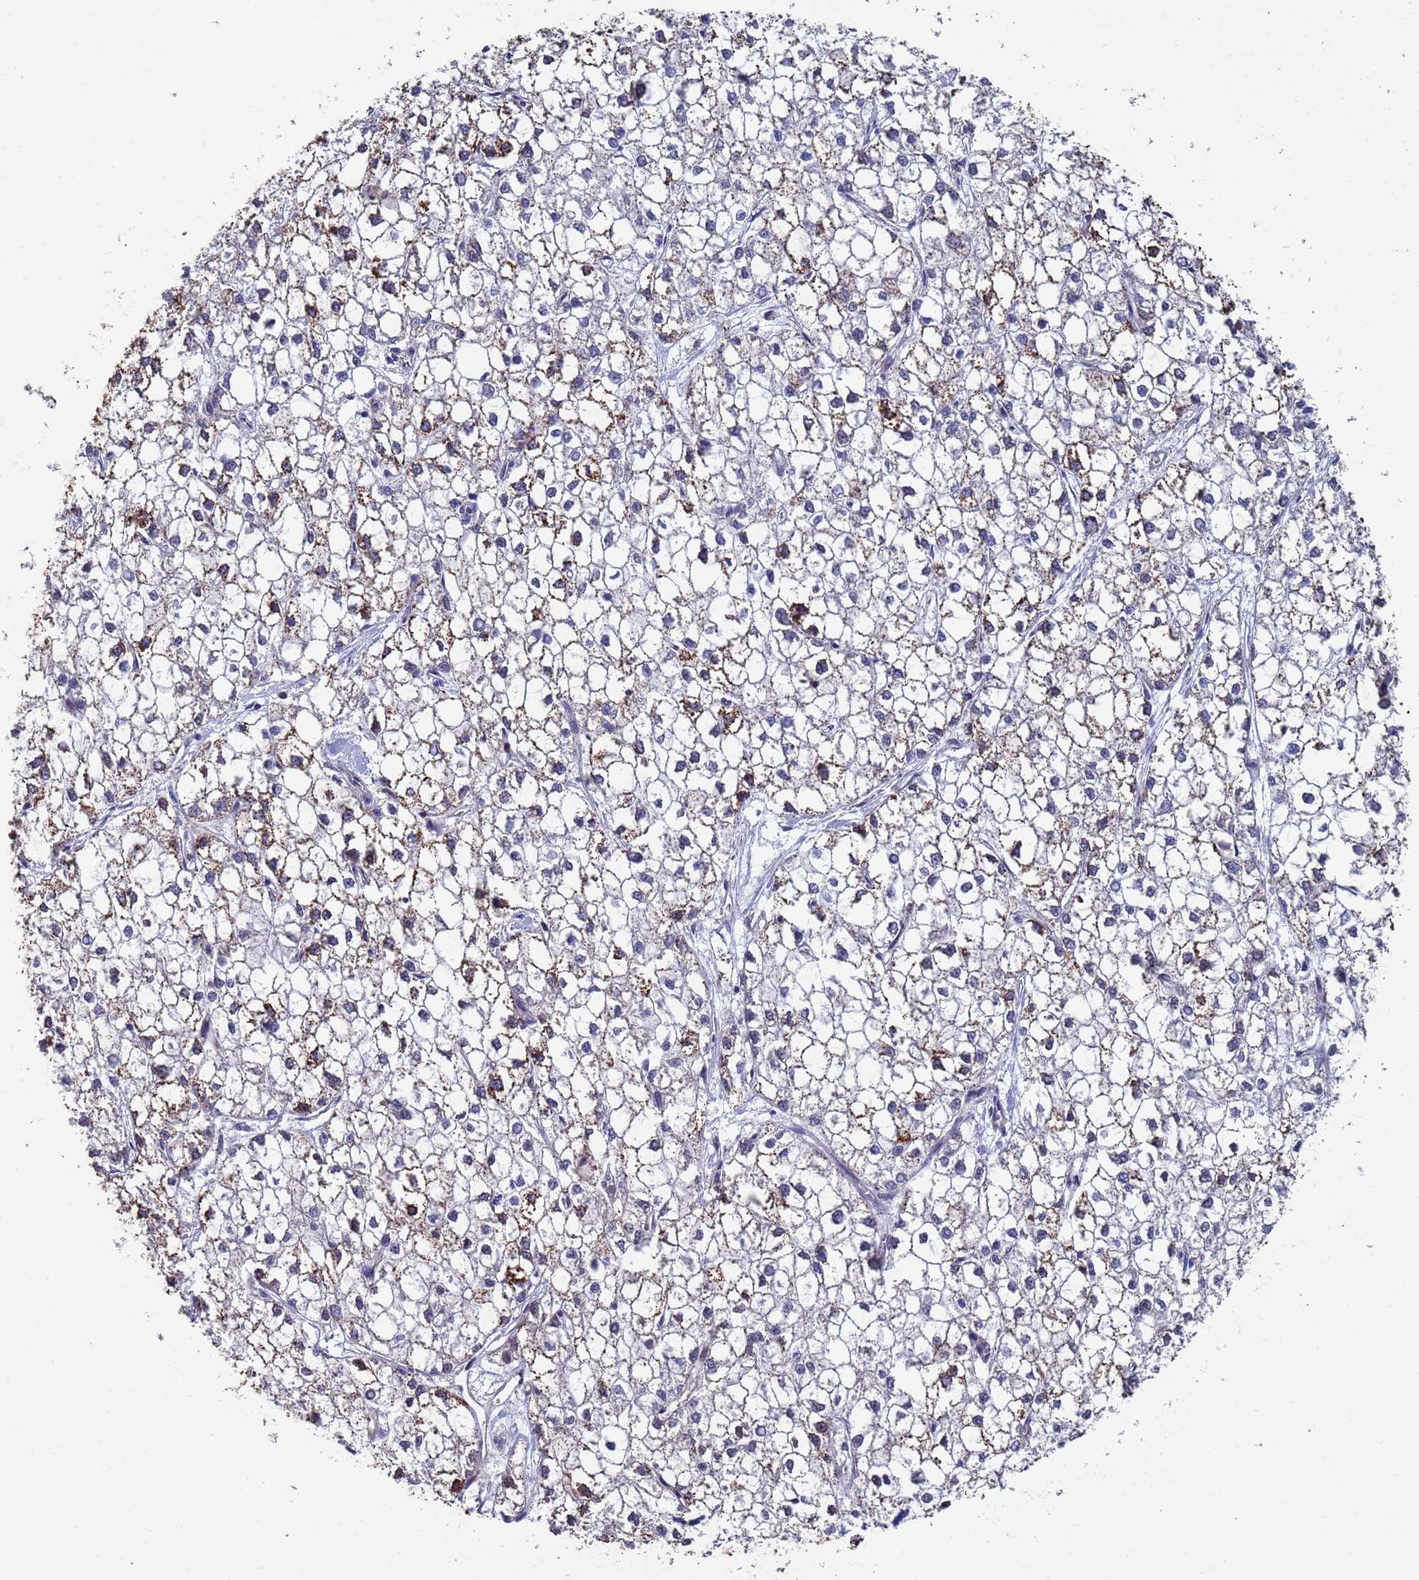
{"staining": {"intensity": "moderate", "quantity": "25%-75%", "location": "cytoplasmic/membranous"}, "tissue": "liver cancer", "cell_type": "Tumor cells", "image_type": "cancer", "snomed": [{"axis": "morphology", "description": "Carcinoma, Hepatocellular, NOS"}, {"axis": "topography", "description": "Liver"}], "caption": "A brown stain labels moderate cytoplasmic/membranous staining of a protein in human liver hepatocellular carcinoma tumor cells.", "gene": "FAM25A", "patient": {"sex": "female", "age": 43}}